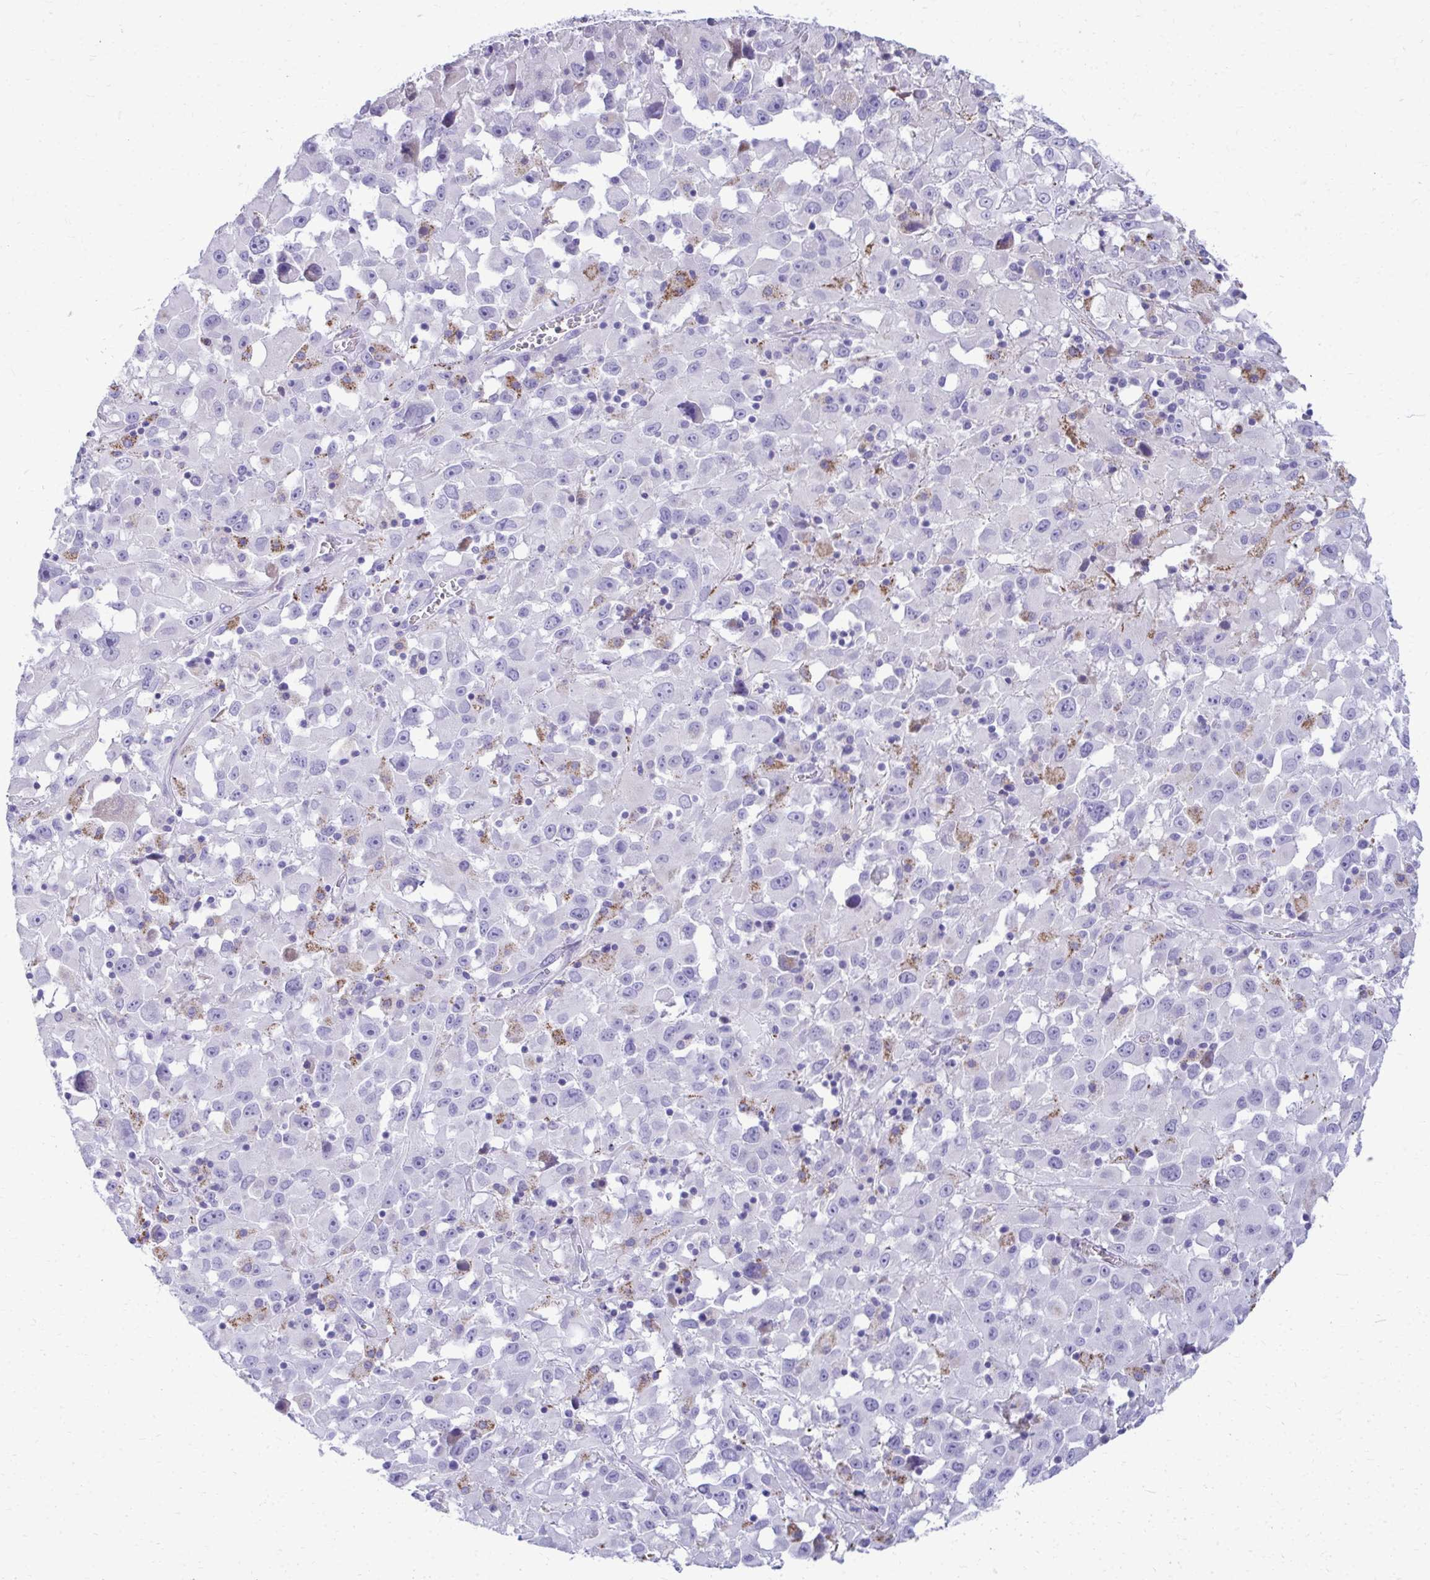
{"staining": {"intensity": "negative", "quantity": "none", "location": "none"}, "tissue": "melanoma", "cell_type": "Tumor cells", "image_type": "cancer", "snomed": [{"axis": "morphology", "description": "Malignant melanoma, Metastatic site"}, {"axis": "topography", "description": "Soft tissue"}], "caption": "Immunohistochemistry (IHC) of melanoma displays no staining in tumor cells.", "gene": "AIG1", "patient": {"sex": "male", "age": 50}}